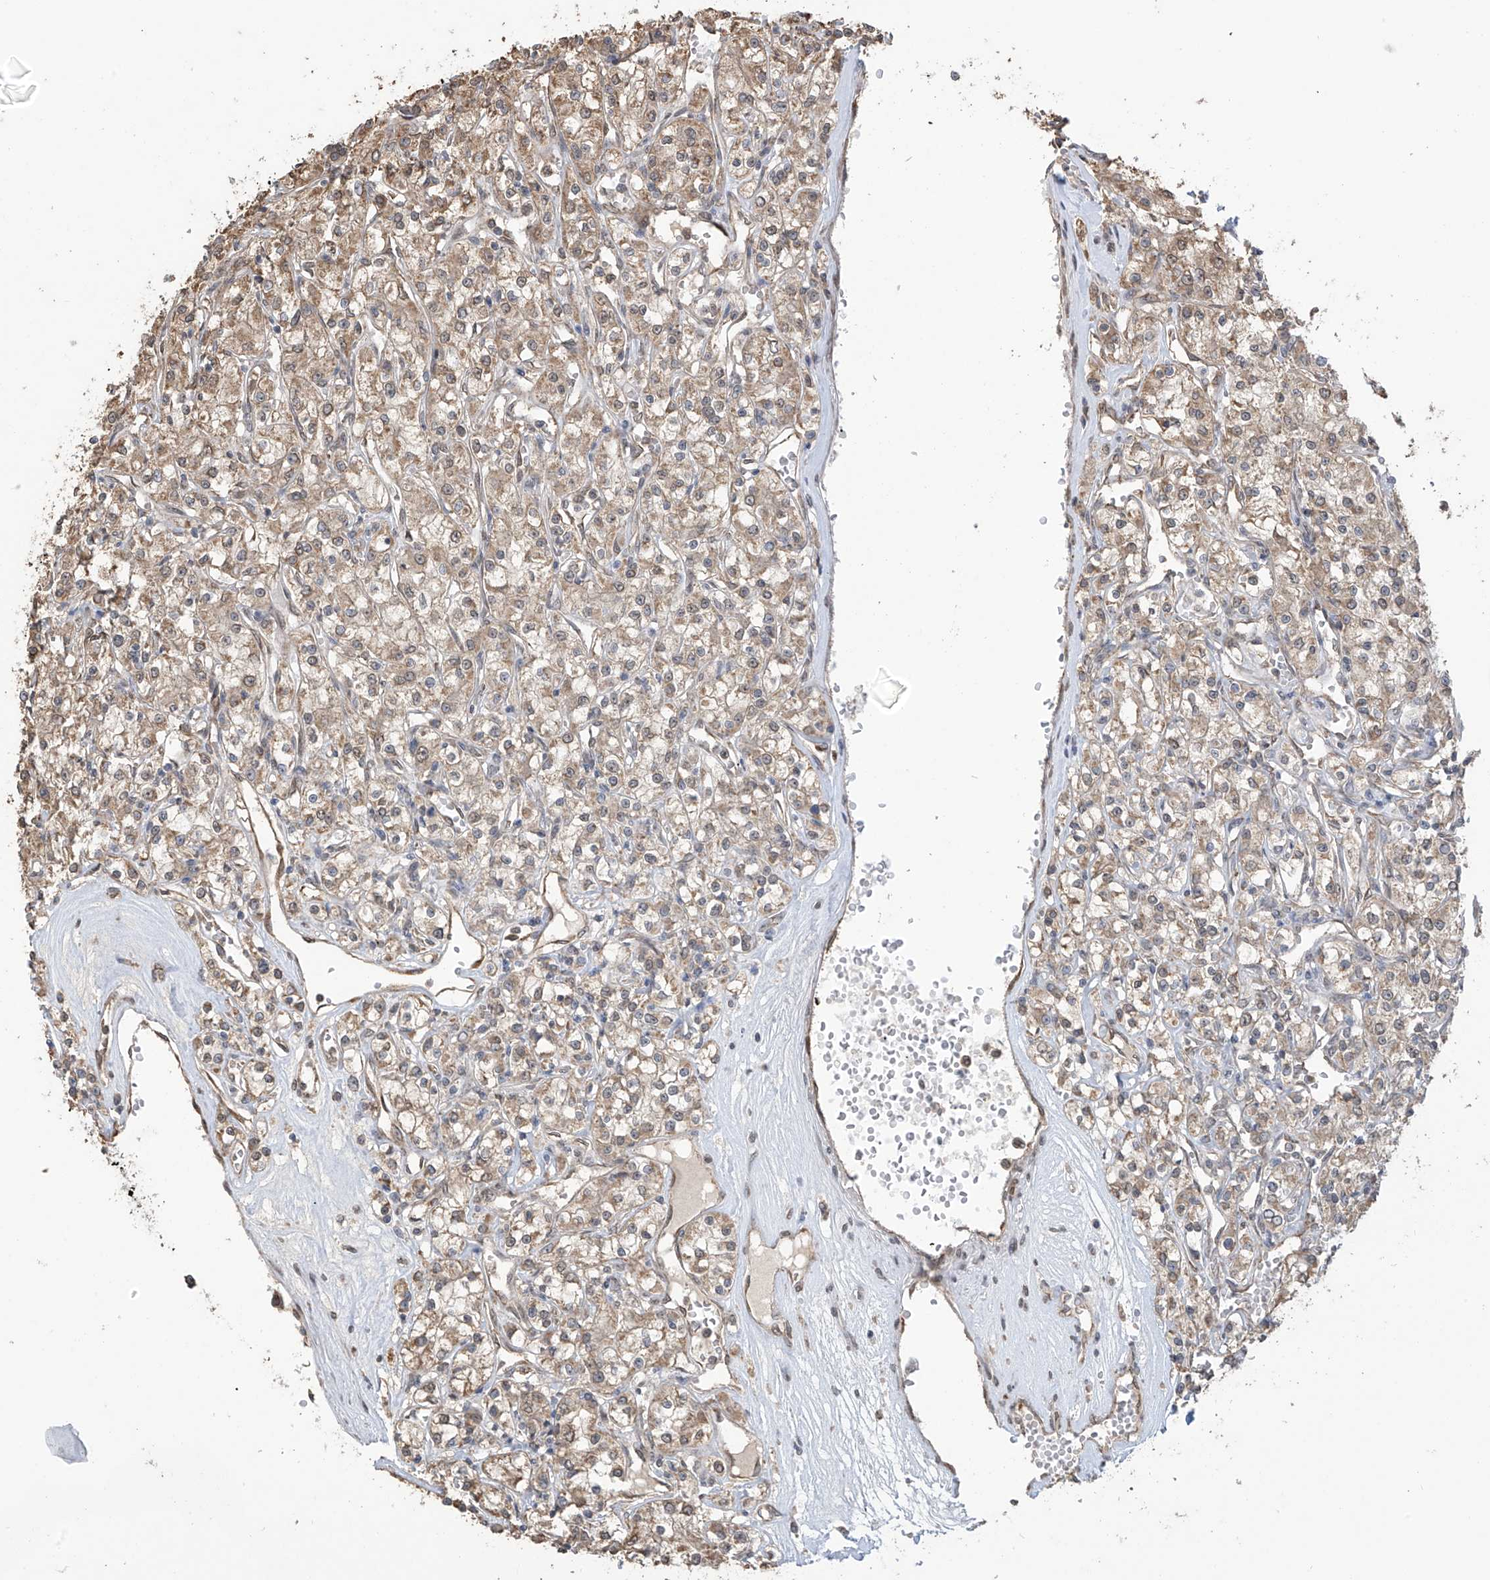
{"staining": {"intensity": "moderate", "quantity": ">75%", "location": "cytoplasmic/membranous,nuclear"}, "tissue": "renal cancer", "cell_type": "Tumor cells", "image_type": "cancer", "snomed": [{"axis": "morphology", "description": "Adenocarcinoma, NOS"}, {"axis": "topography", "description": "Kidney"}], "caption": "Immunohistochemical staining of human renal cancer shows medium levels of moderate cytoplasmic/membranous and nuclear protein staining in approximately >75% of tumor cells.", "gene": "KIAA1522", "patient": {"sex": "female", "age": 59}}